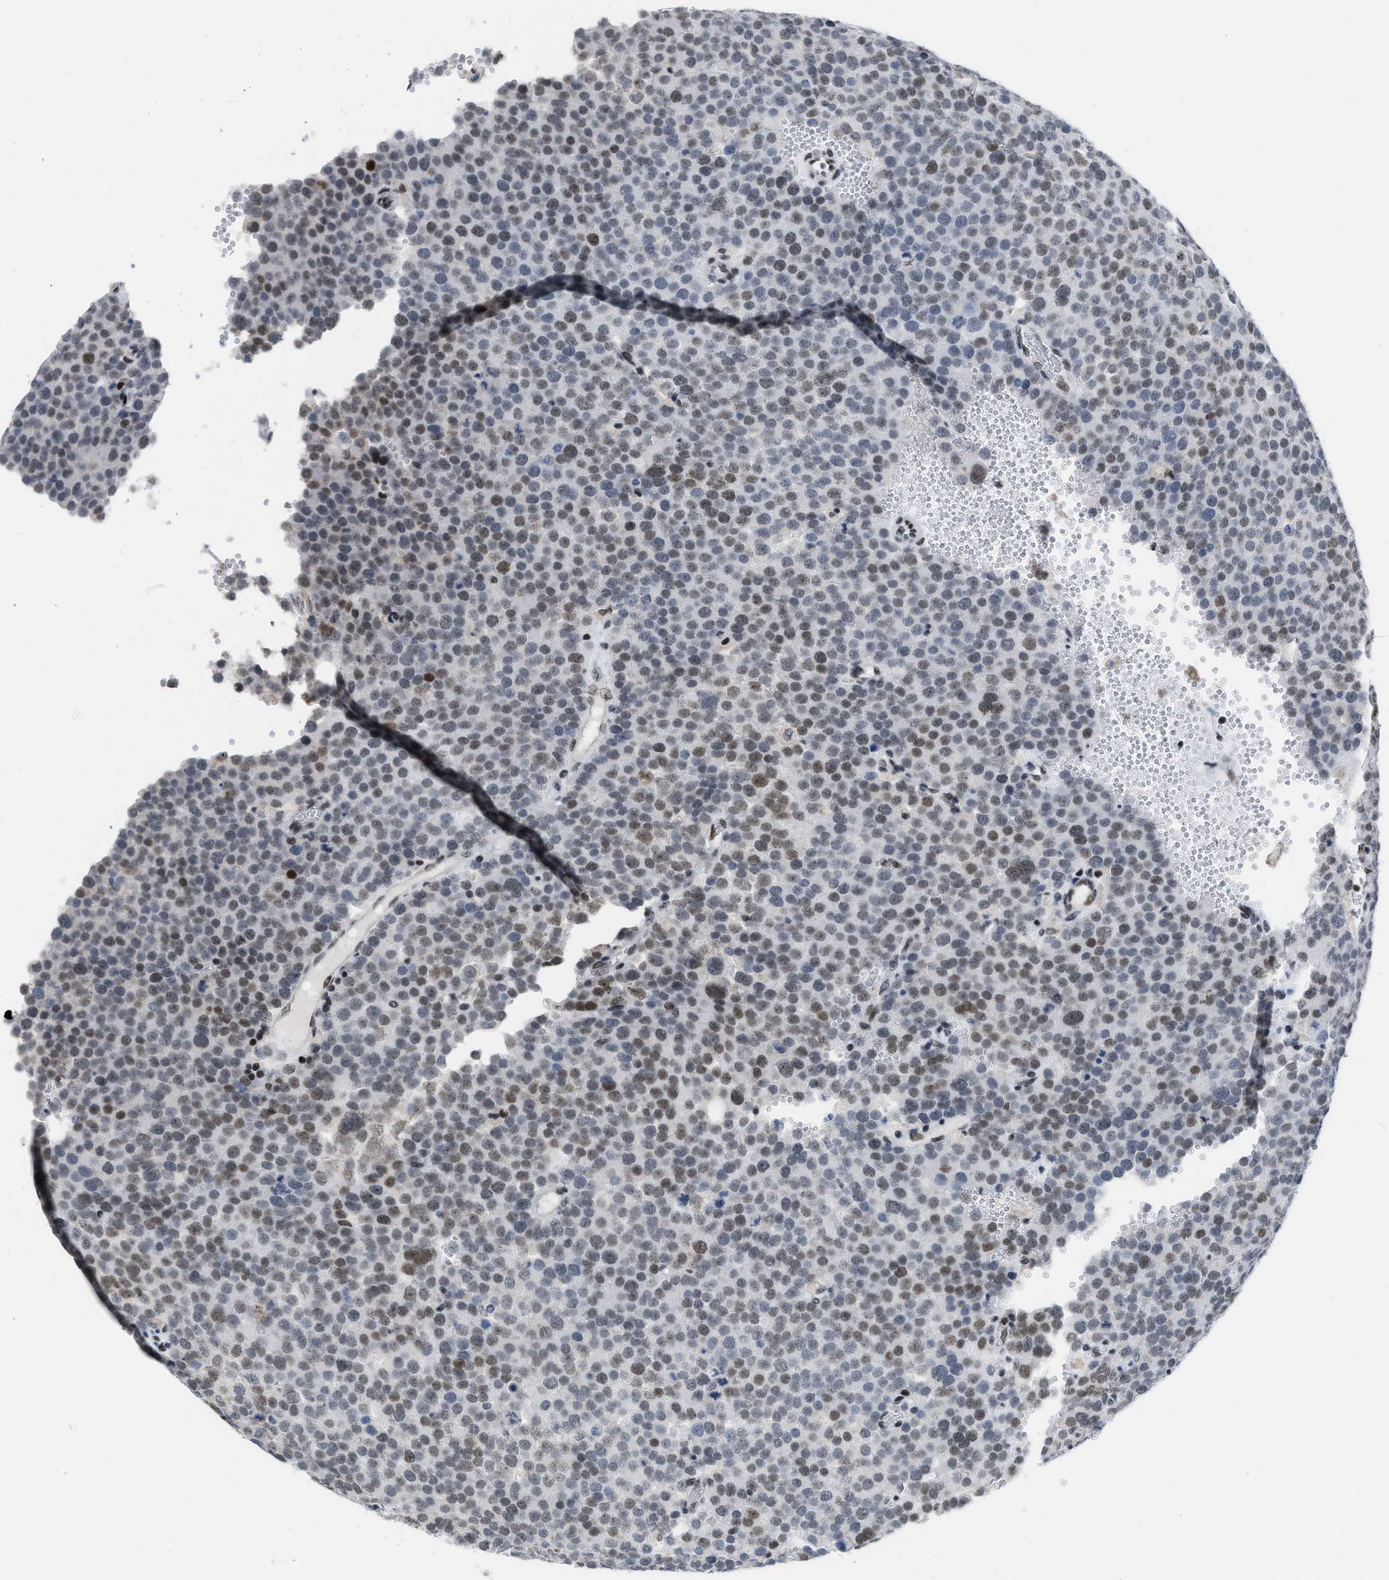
{"staining": {"intensity": "moderate", "quantity": "25%-75%", "location": "nuclear"}, "tissue": "testis cancer", "cell_type": "Tumor cells", "image_type": "cancer", "snomed": [{"axis": "morphology", "description": "Normal tissue, NOS"}, {"axis": "morphology", "description": "Seminoma, NOS"}, {"axis": "topography", "description": "Testis"}], "caption": "The histopathology image demonstrates immunohistochemical staining of testis cancer. There is moderate nuclear positivity is appreciated in about 25%-75% of tumor cells.", "gene": "TERF2IP", "patient": {"sex": "male", "age": 71}}